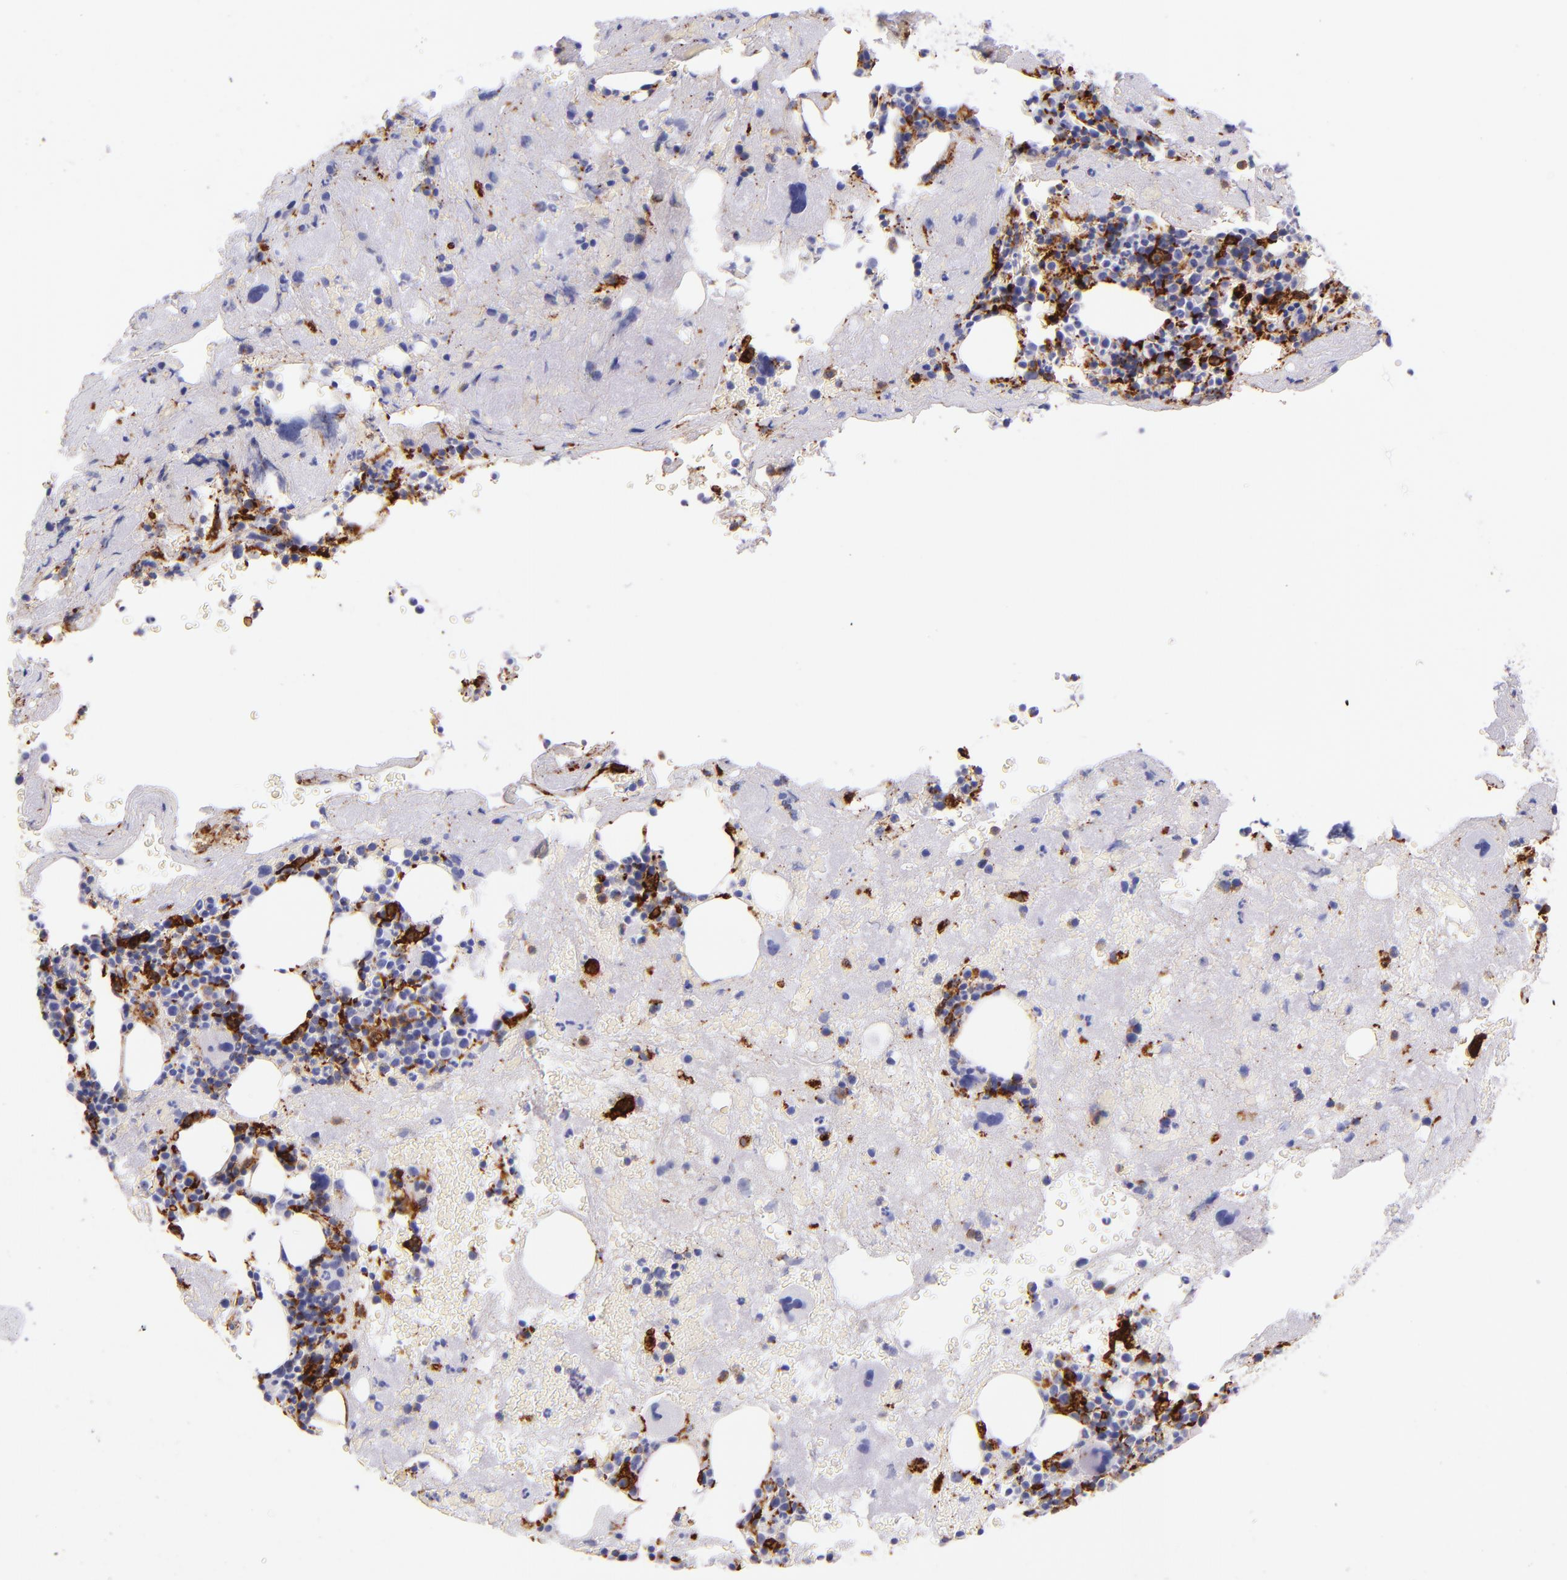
{"staining": {"intensity": "strong", "quantity": "25%-75%", "location": "cytoplasmic/membranous"}, "tissue": "bone marrow", "cell_type": "Hematopoietic cells", "image_type": "normal", "snomed": [{"axis": "morphology", "description": "Normal tissue, NOS"}, {"axis": "topography", "description": "Bone marrow"}], "caption": "Immunohistochemical staining of benign human bone marrow reveals 25%-75% levels of strong cytoplasmic/membranous protein staining in about 25%-75% of hematopoietic cells. The staining is performed using DAB (3,3'-diaminobenzidine) brown chromogen to label protein expression. The nuclei are counter-stained blue using hematoxylin.", "gene": "CD163", "patient": {"sex": "male", "age": 76}}